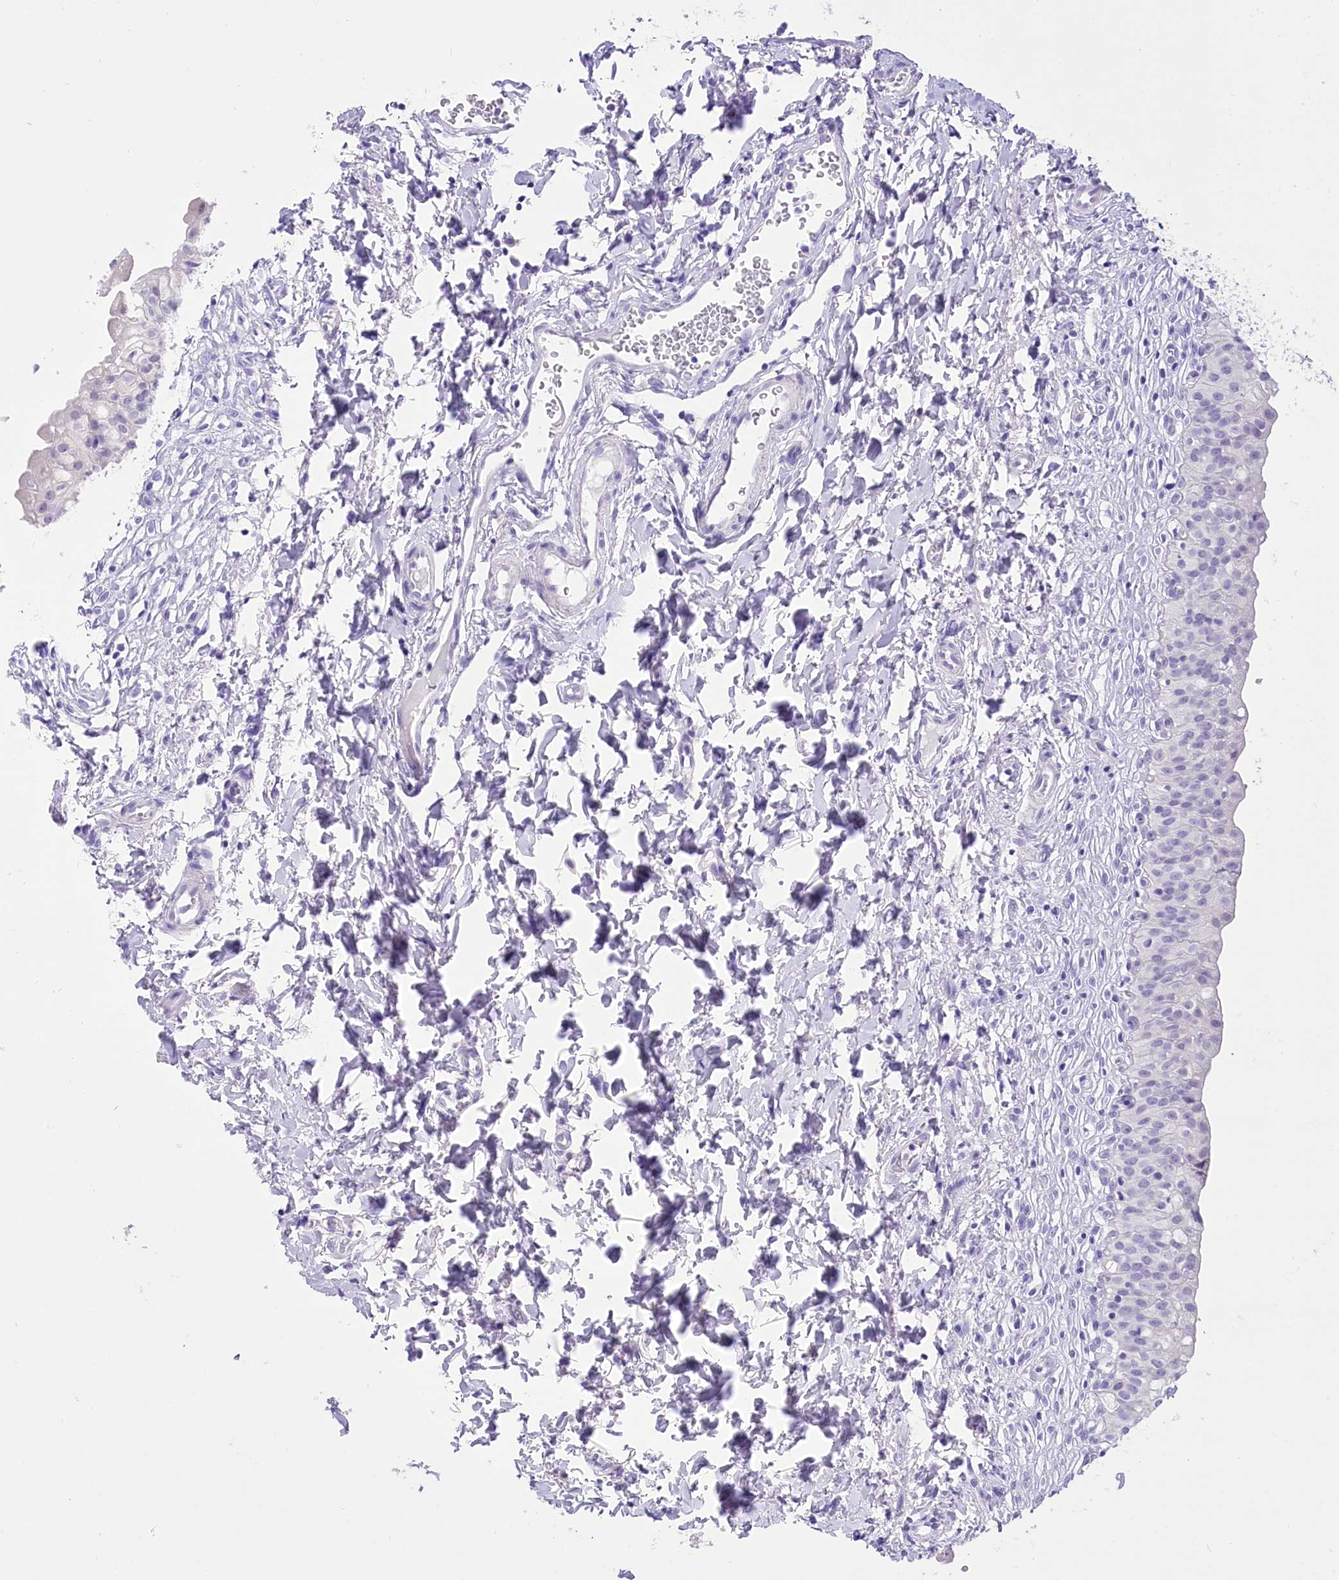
{"staining": {"intensity": "negative", "quantity": "none", "location": "none"}, "tissue": "urinary bladder", "cell_type": "Urothelial cells", "image_type": "normal", "snomed": [{"axis": "morphology", "description": "Normal tissue, NOS"}, {"axis": "topography", "description": "Urinary bladder"}], "caption": "Histopathology image shows no significant protein expression in urothelial cells of unremarkable urinary bladder.", "gene": "PBLD", "patient": {"sex": "male", "age": 55}}